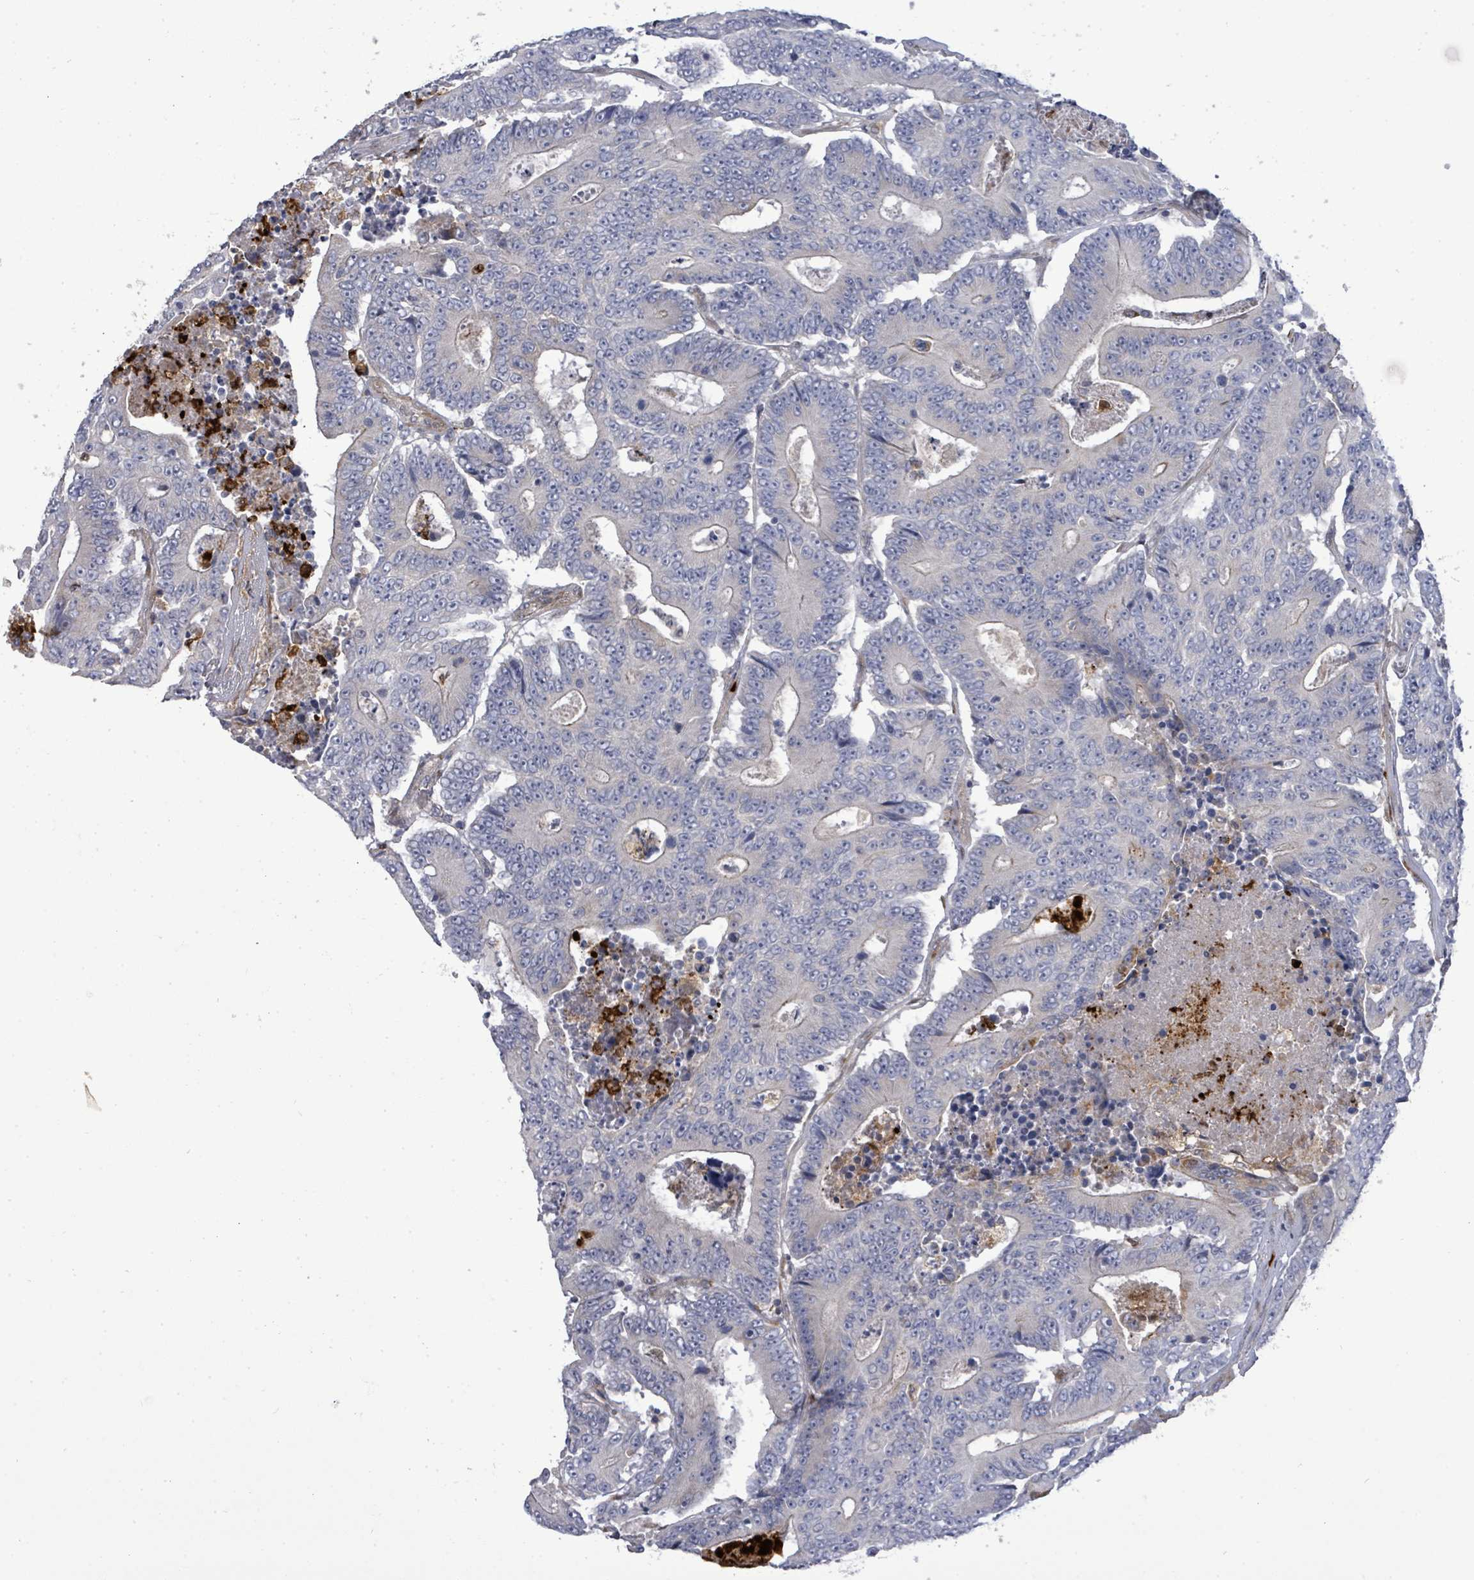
{"staining": {"intensity": "weak", "quantity": "<25%", "location": "cytoplasmic/membranous"}, "tissue": "colorectal cancer", "cell_type": "Tumor cells", "image_type": "cancer", "snomed": [{"axis": "morphology", "description": "Adenocarcinoma, NOS"}, {"axis": "topography", "description": "Colon"}], "caption": "Colorectal cancer stained for a protein using immunohistochemistry (IHC) shows no staining tumor cells.", "gene": "SAR1A", "patient": {"sex": "male", "age": 83}}